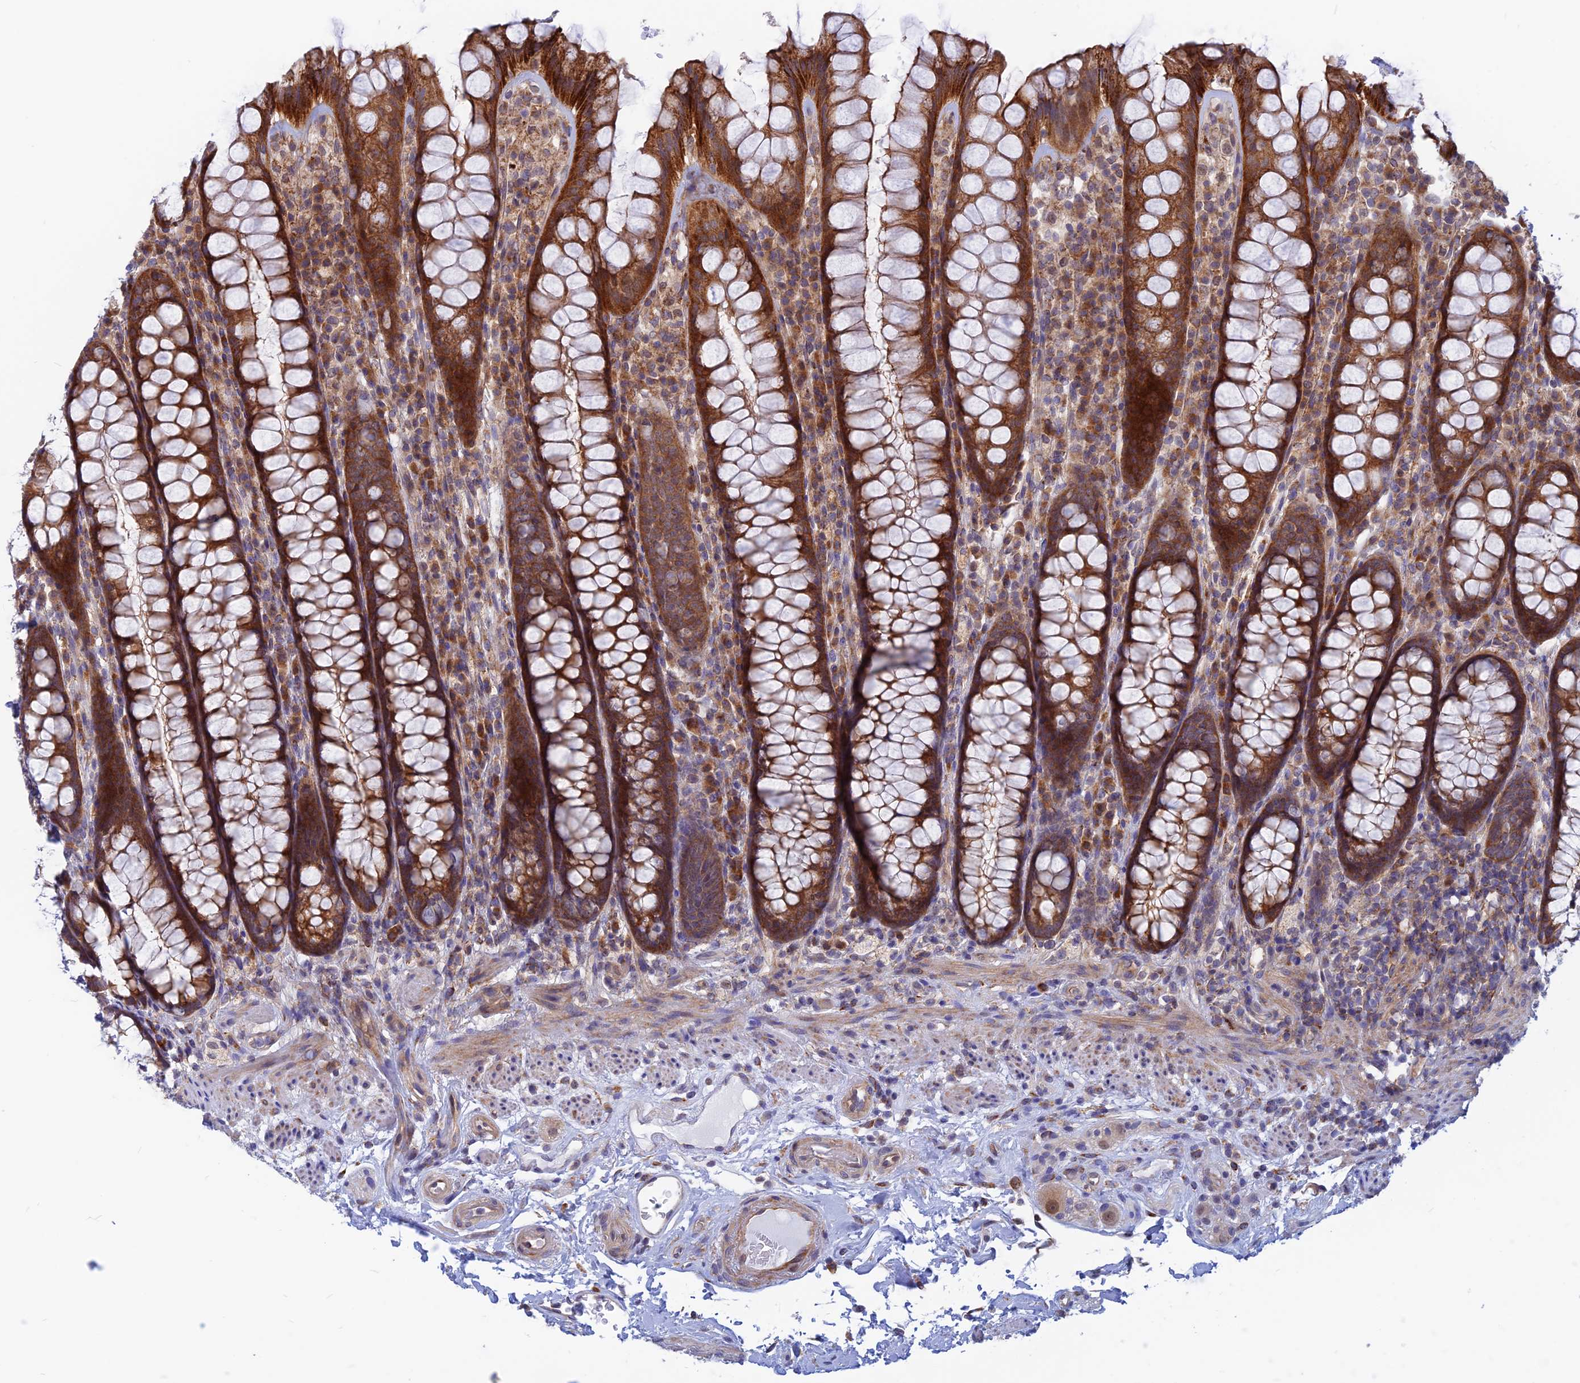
{"staining": {"intensity": "strong", "quantity": ">75%", "location": "cytoplasmic/membranous"}, "tissue": "rectum", "cell_type": "Glandular cells", "image_type": "normal", "snomed": [{"axis": "morphology", "description": "Normal tissue, NOS"}, {"axis": "topography", "description": "Rectum"}], "caption": "Immunohistochemistry (IHC) staining of unremarkable rectum, which demonstrates high levels of strong cytoplasmic/membranous positivity in about >75% of glandular cells indicating strong cytoplasmic/membranous protein staining. The staining was performed using DAB (3,3'-diaminobenzidine) (brown) for protein detection and nuclei were counterstained in hematoxylin (blue).", "gene": "DNAJC16", "patient": {"sex": "male", "age": 83}}